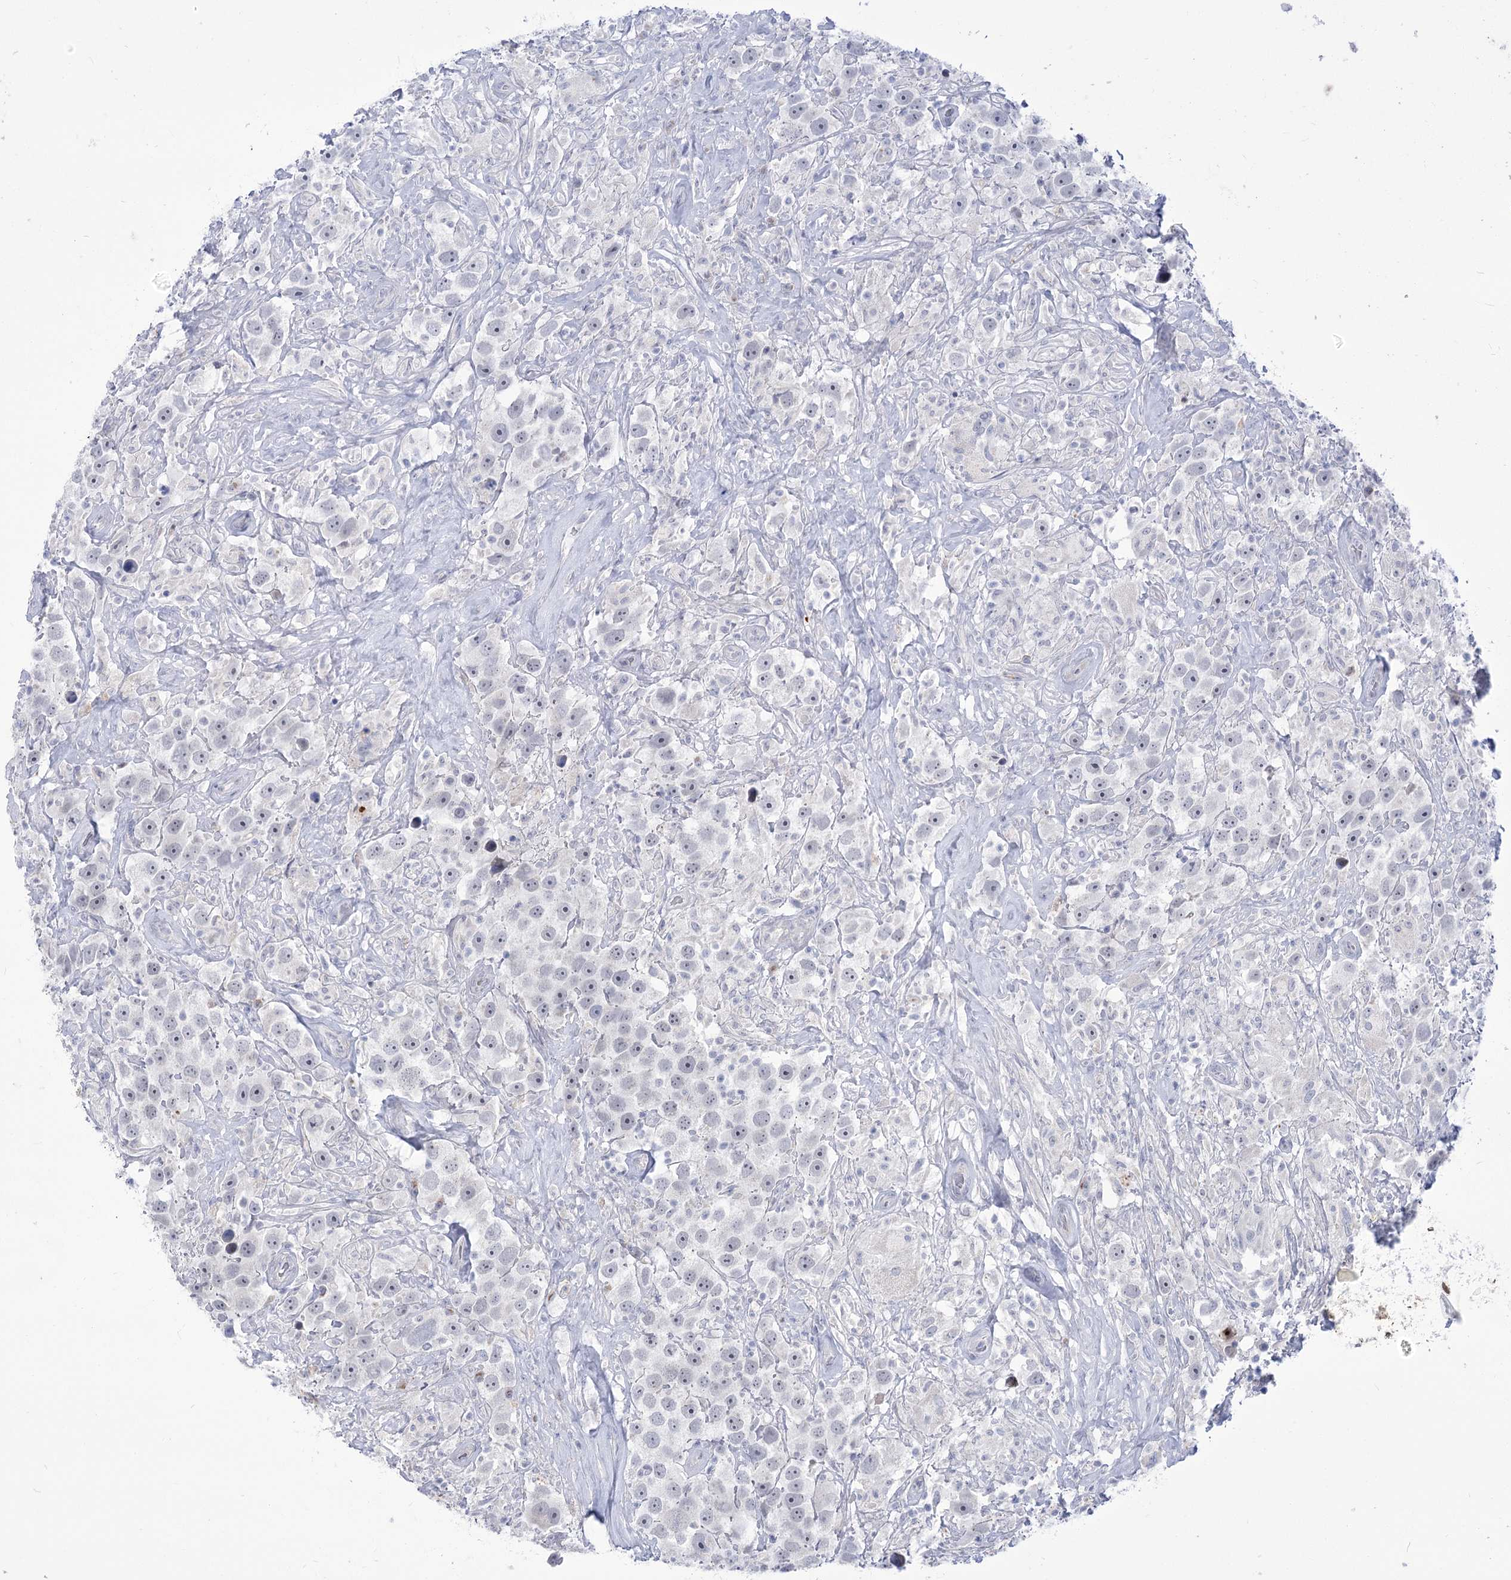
{"staining": {"intensity": "negative", "quantity": "none", "location": "none"}, "tissue": "testis cancer", "cell_type": "Tumor cells", "image_type": "cancer", "snomed": [{"axis": "morphology", "description": "Seminoma, NOS"}, {"axis": "topography", "description": "Testis"}], "caption": "An immunohistochemistry histopathology image of testis seminoma is shown. There is no staining in tumor cells of testis seminoma.", "gene": "BEND7", "patient": {"sex": "male", "age": 49}}